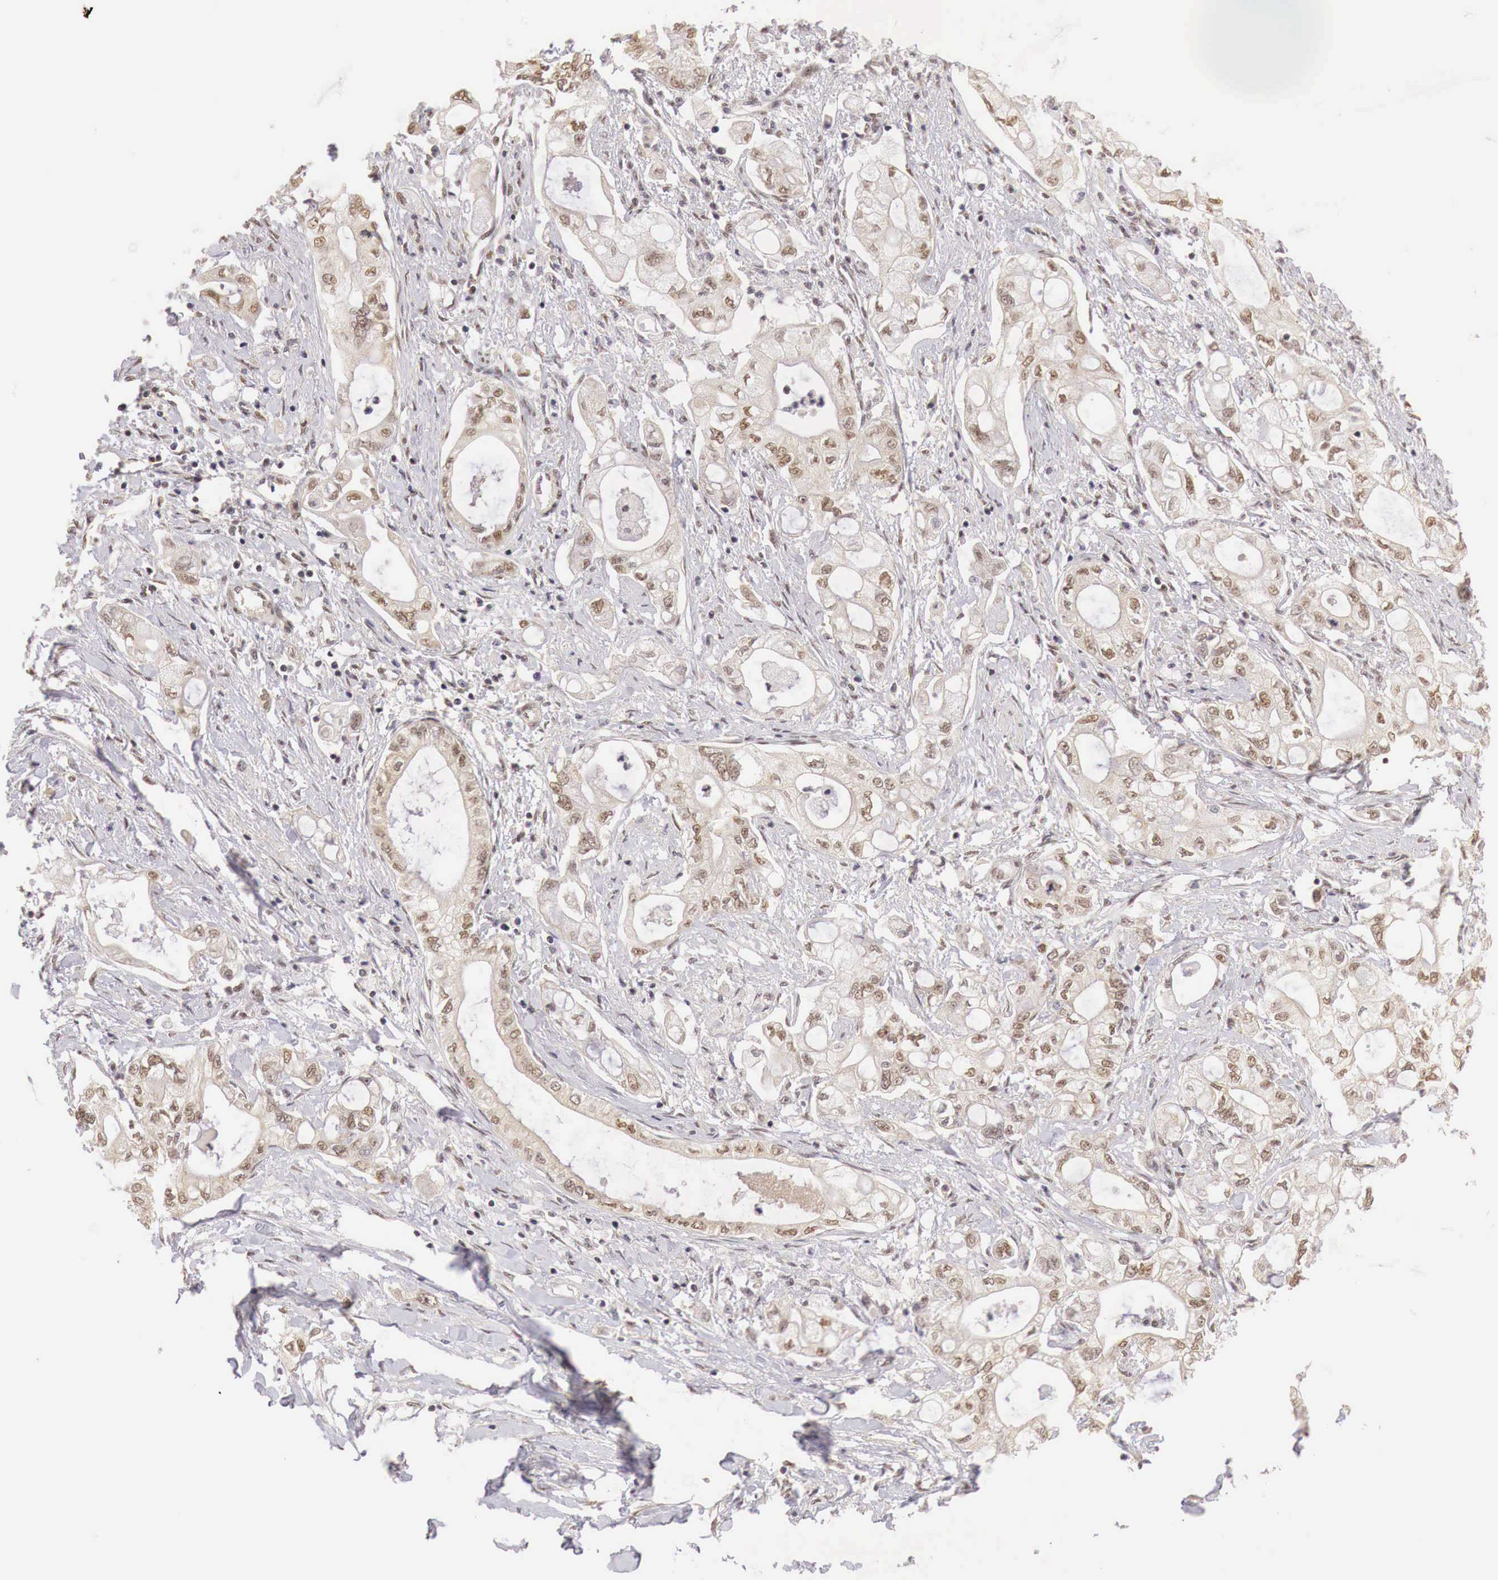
{"staining": {"intensity": "weak", "quantity": ">75%", "location": "cytoplasmic/membranous,nuclear"}, "tissue": "pancreatic cancer", "cell_type": "Tumor cells", "image_type": "cancer", "snomed": [{"axis": "morphology", "description": "Adenocarcinoma, NOS"}, {"axis": "topography", "description": "Pancreas"}], "caption": "A brown stain labels weak cytoplasmic/membranous and nuclear positivity of a protein in human pancreatic cancer (adenocarcinoma) tumor cells. (Stains: DAB (3,3'-diaminobenzidine) in brown, nuclei in blue, Microscopy: brightfield microscopy at high magnification).", "gene": "GPKOW", "patient": {"sex": "male", "age": 79}}